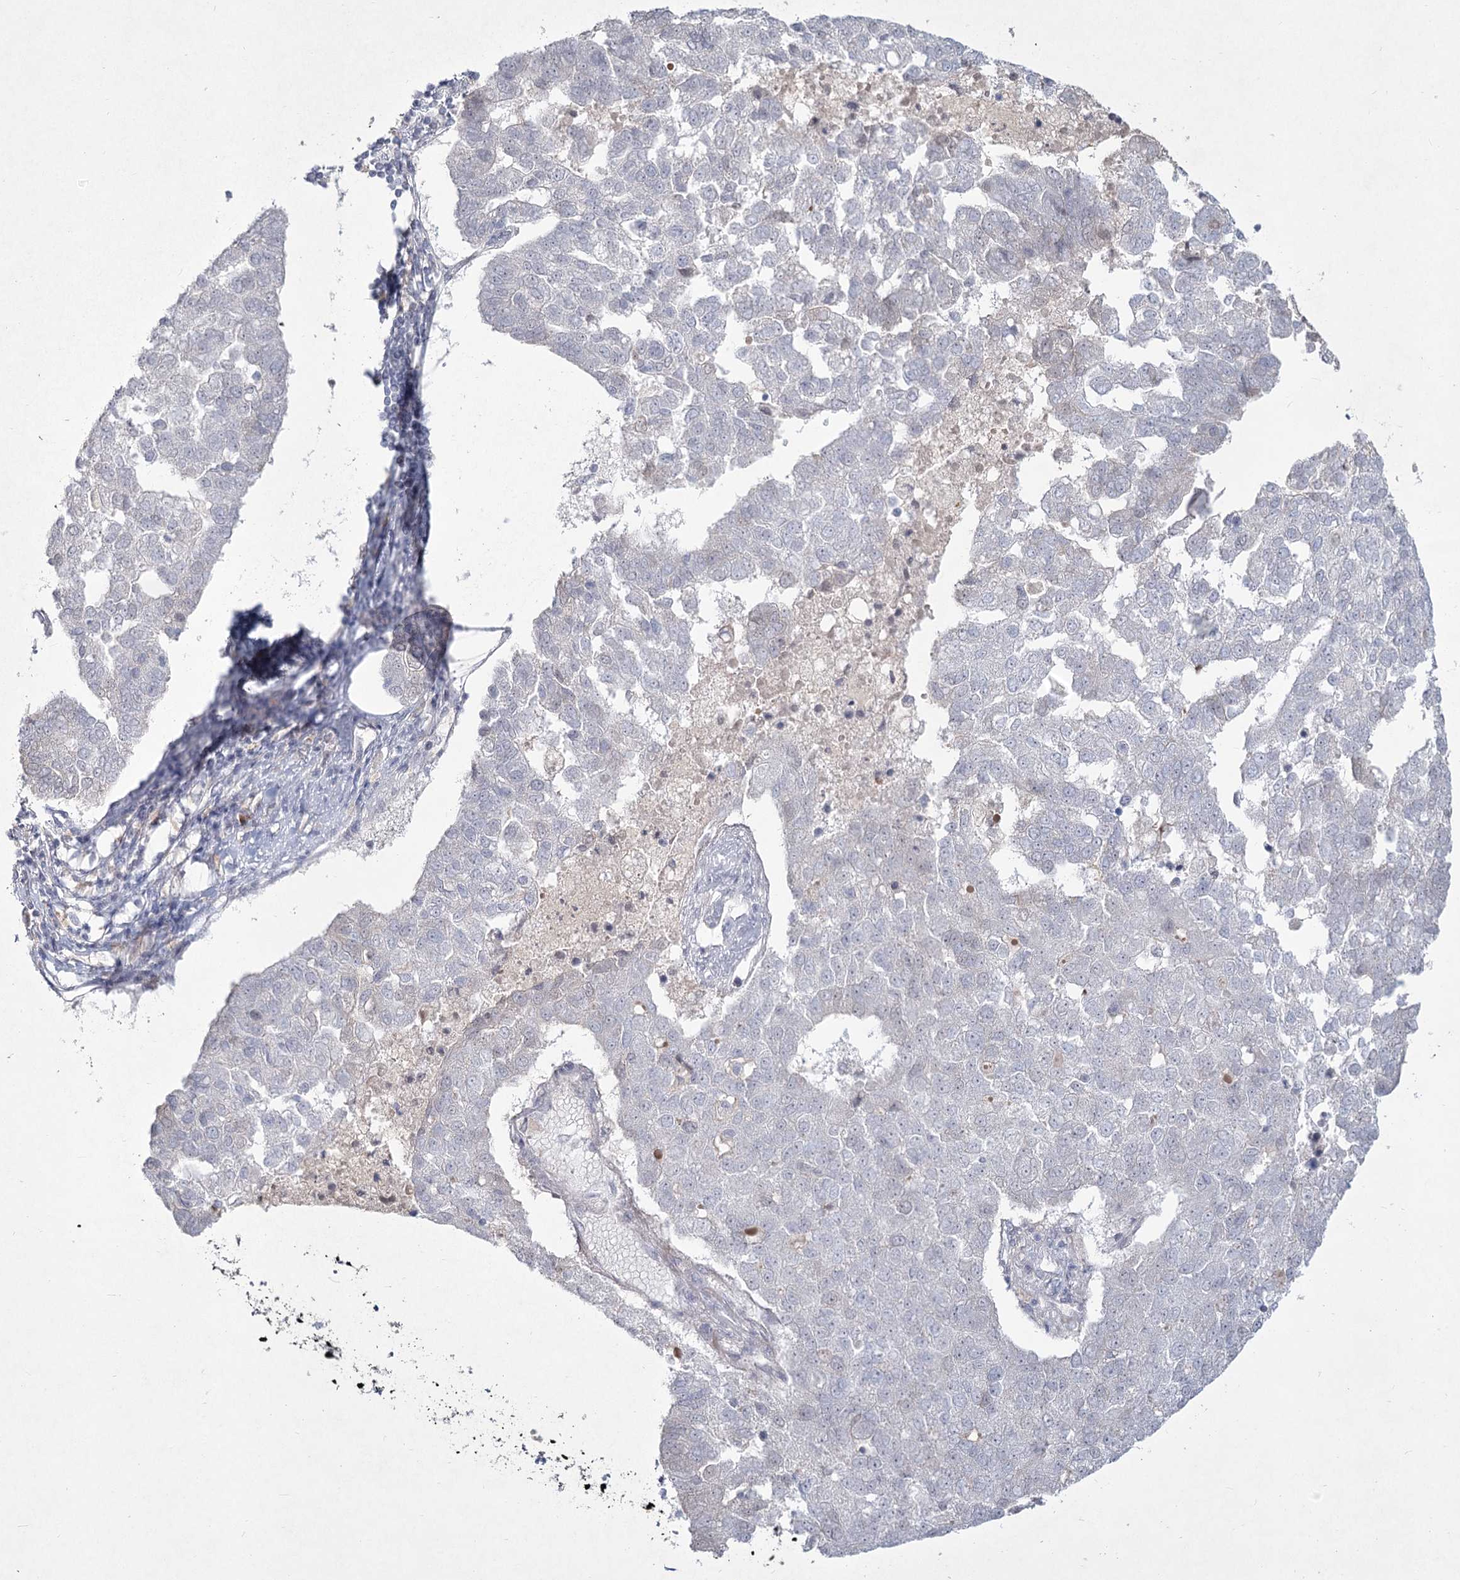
{"staining": {"intensity": "negative", "quantity": "none", "location": "none"}, "tissue": "pancreatic cancer", "cell_type": "Tumor cells", "image_type": "cancer", "snomed": [{"axis": "morphology", "description": "Adenocarcinoma, NOS"}, {"axis": "topography", "description": "Pancreas"}], "caption": "Pancreatic cancer (adenocarcinoma) was stained to show a protein in brown. There is no significant positivity in tumor cells.", "gene": "LY6G5C", "patient": {"sex": "female", "age": 61}}